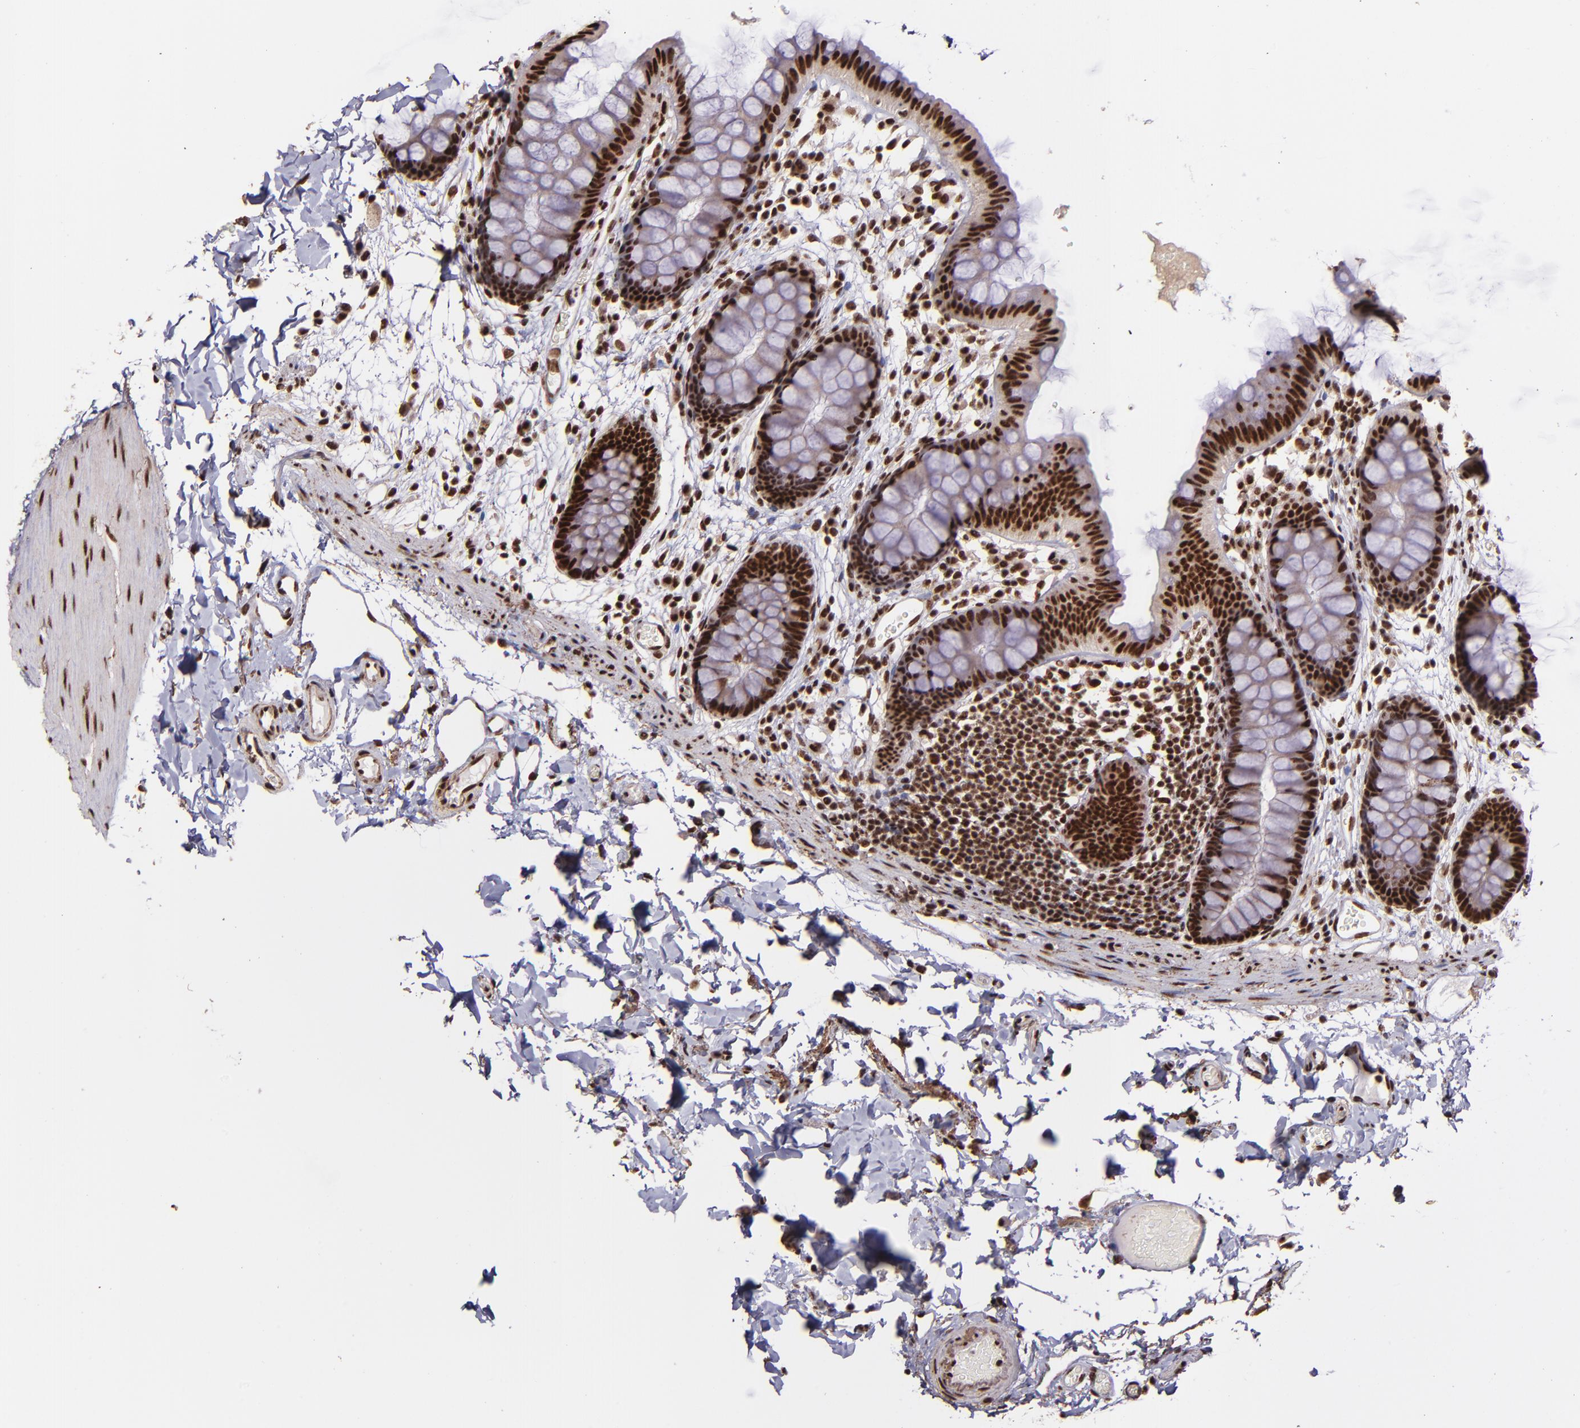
{"staining": {"intensity": "strong", "quantity": ">75%", "location": "nuclear"}, "tissue": "colon", "cell_type": "Endothelial cells", "image_type": "normal", "snomed": [{"axis": "morphology", "description": "Normal tissue, NOS"}, {"axis": "topography", "description": "Smooth muscle"}, {"axis": "topography", "description": "Colon"}], "caption": "A micrograph of colon stained for a protein displays strong nuclear brown staining in endothelial cells. The staining is performed using DAB (3,3'-diaminobenzidine) brown chromogen to label protein expression. The nuclei are counter-stained blue using hematoxylin.", "gene": "PQBP1", "patient": {"sex": "male", "age": 67}}